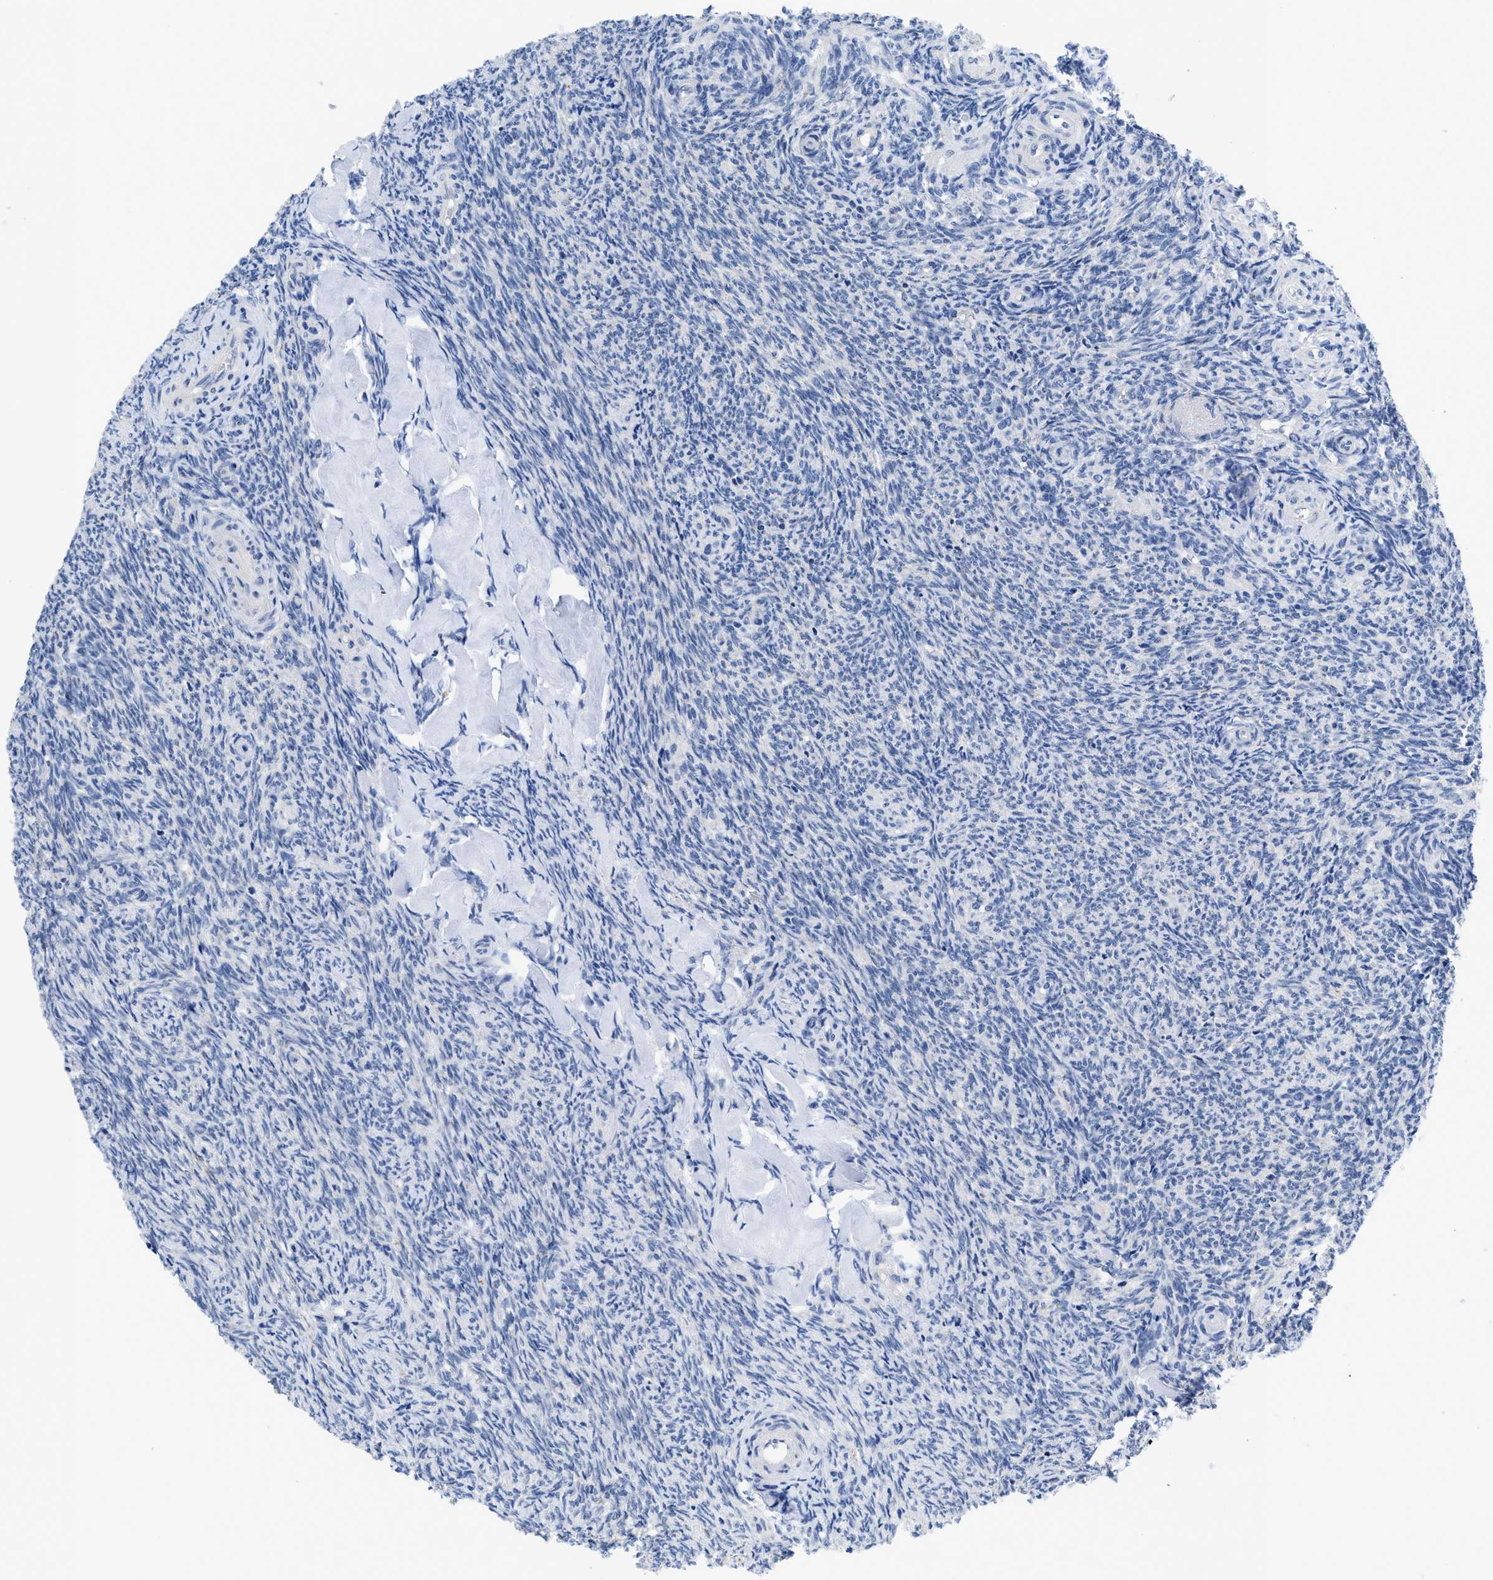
{"staining": {"intensity": "negative", "quantity": "none", "location": "none"}, "tissue": "ovary", "cell_type": "Follicle cells", "image_type": "normal", "snomed": [{"axis": "morphology", "description": "Normal tissue, NOS"}, {"axis": "topography", "description": "Ovary"}], "caption": "The photomicrograph exhibits no significant expression in follicle cells of ovary.", "gene": "PYY", "patient": {"sex": "female", "age": 41}}